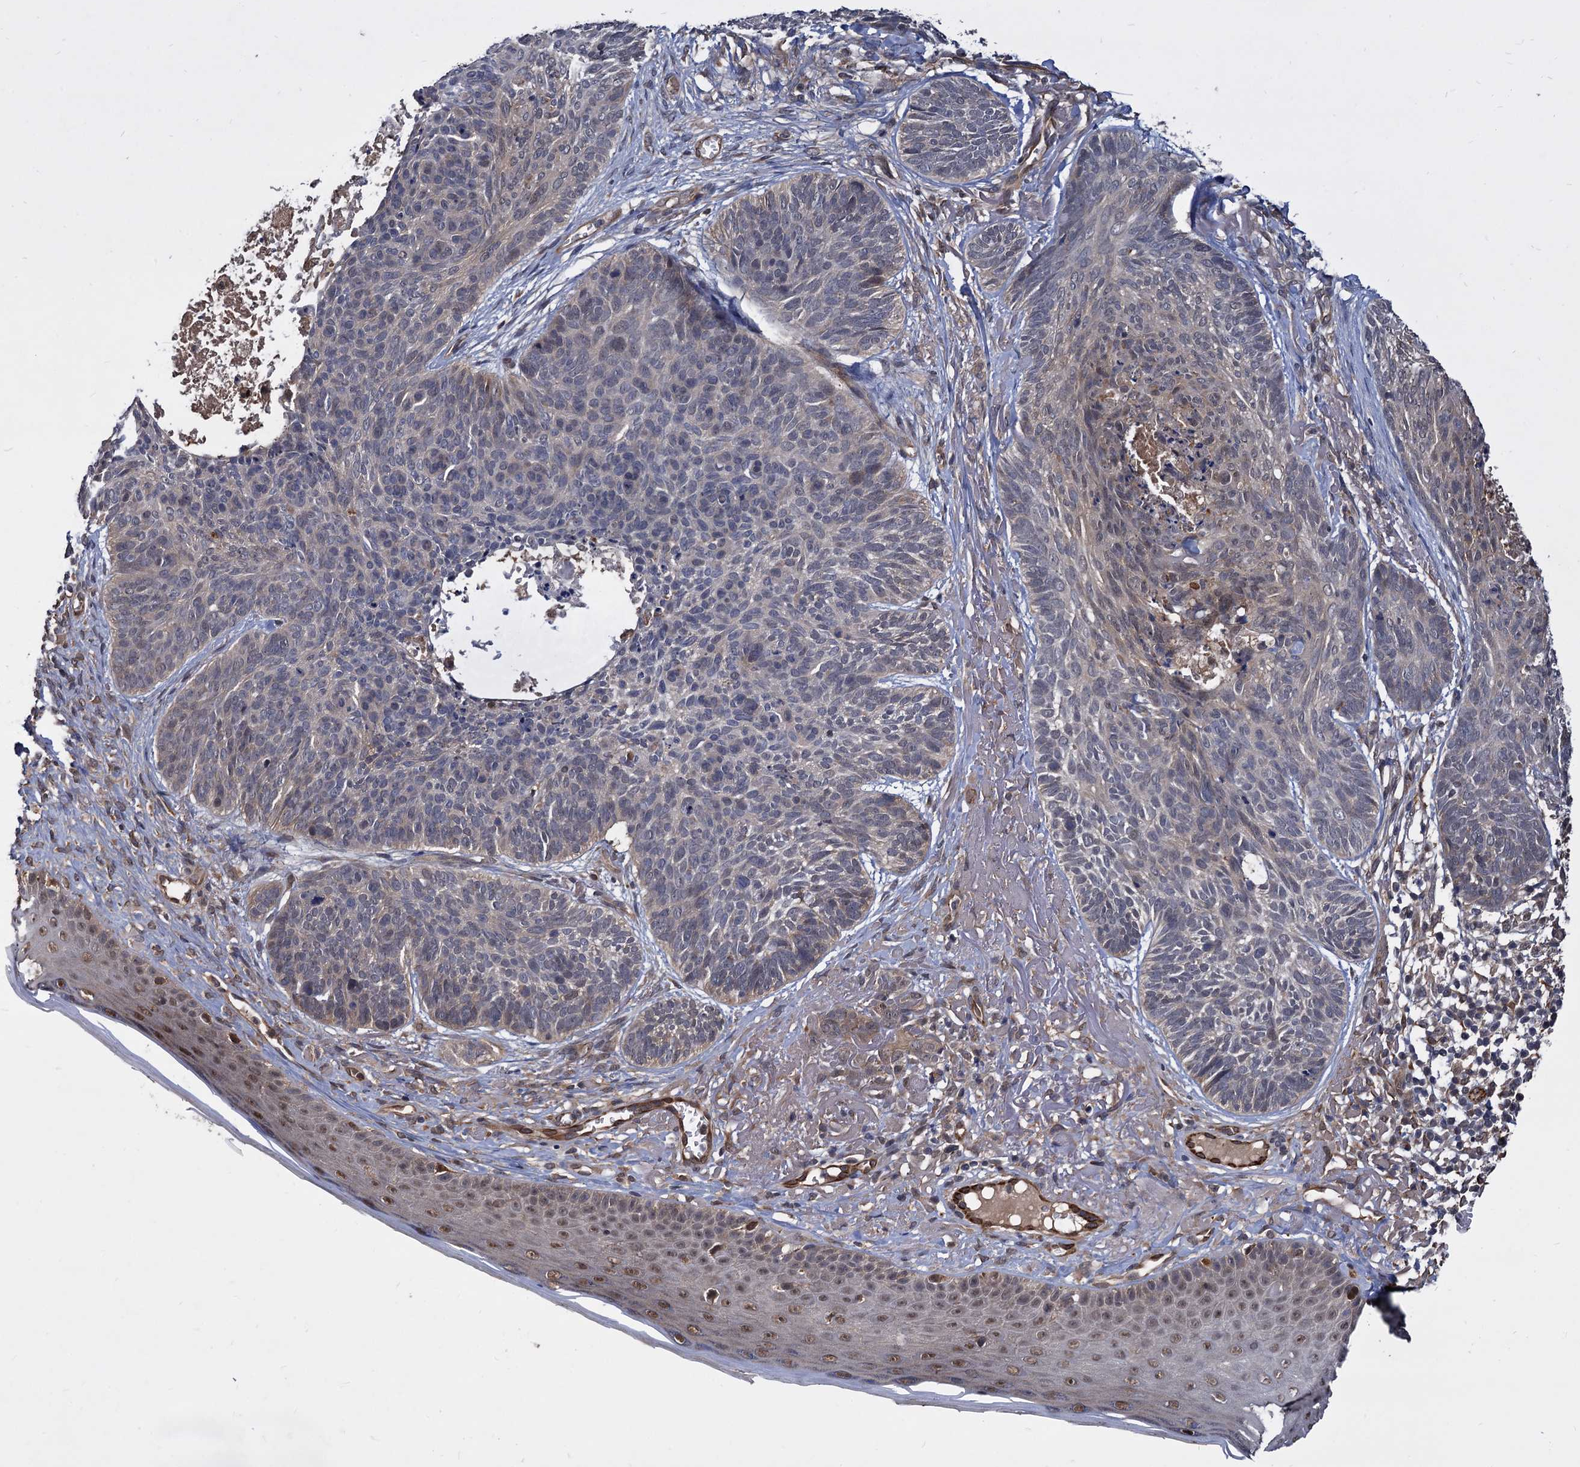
{"staining": {"intensity": "negative", "quantity": "none", "location": "none"}, "tissue": "skin cancer", "cell_type": "Tumor cells", "image_type": "cancer", "snomed": [{"axis": "morphology", "description": "Normal tissue, NOS"}, {"axis": "morphology", "description": "Basal cell carcinoma"}, {"axis": "topography", "description": "Skin"}], "caption": "DAB immunohistochemical staining of skin cancer (basal cell carcinoma) shows no significant positivity in tumor cells.", "gene": "PSMD4", "patient": {"sex": "male", "age": 66}}